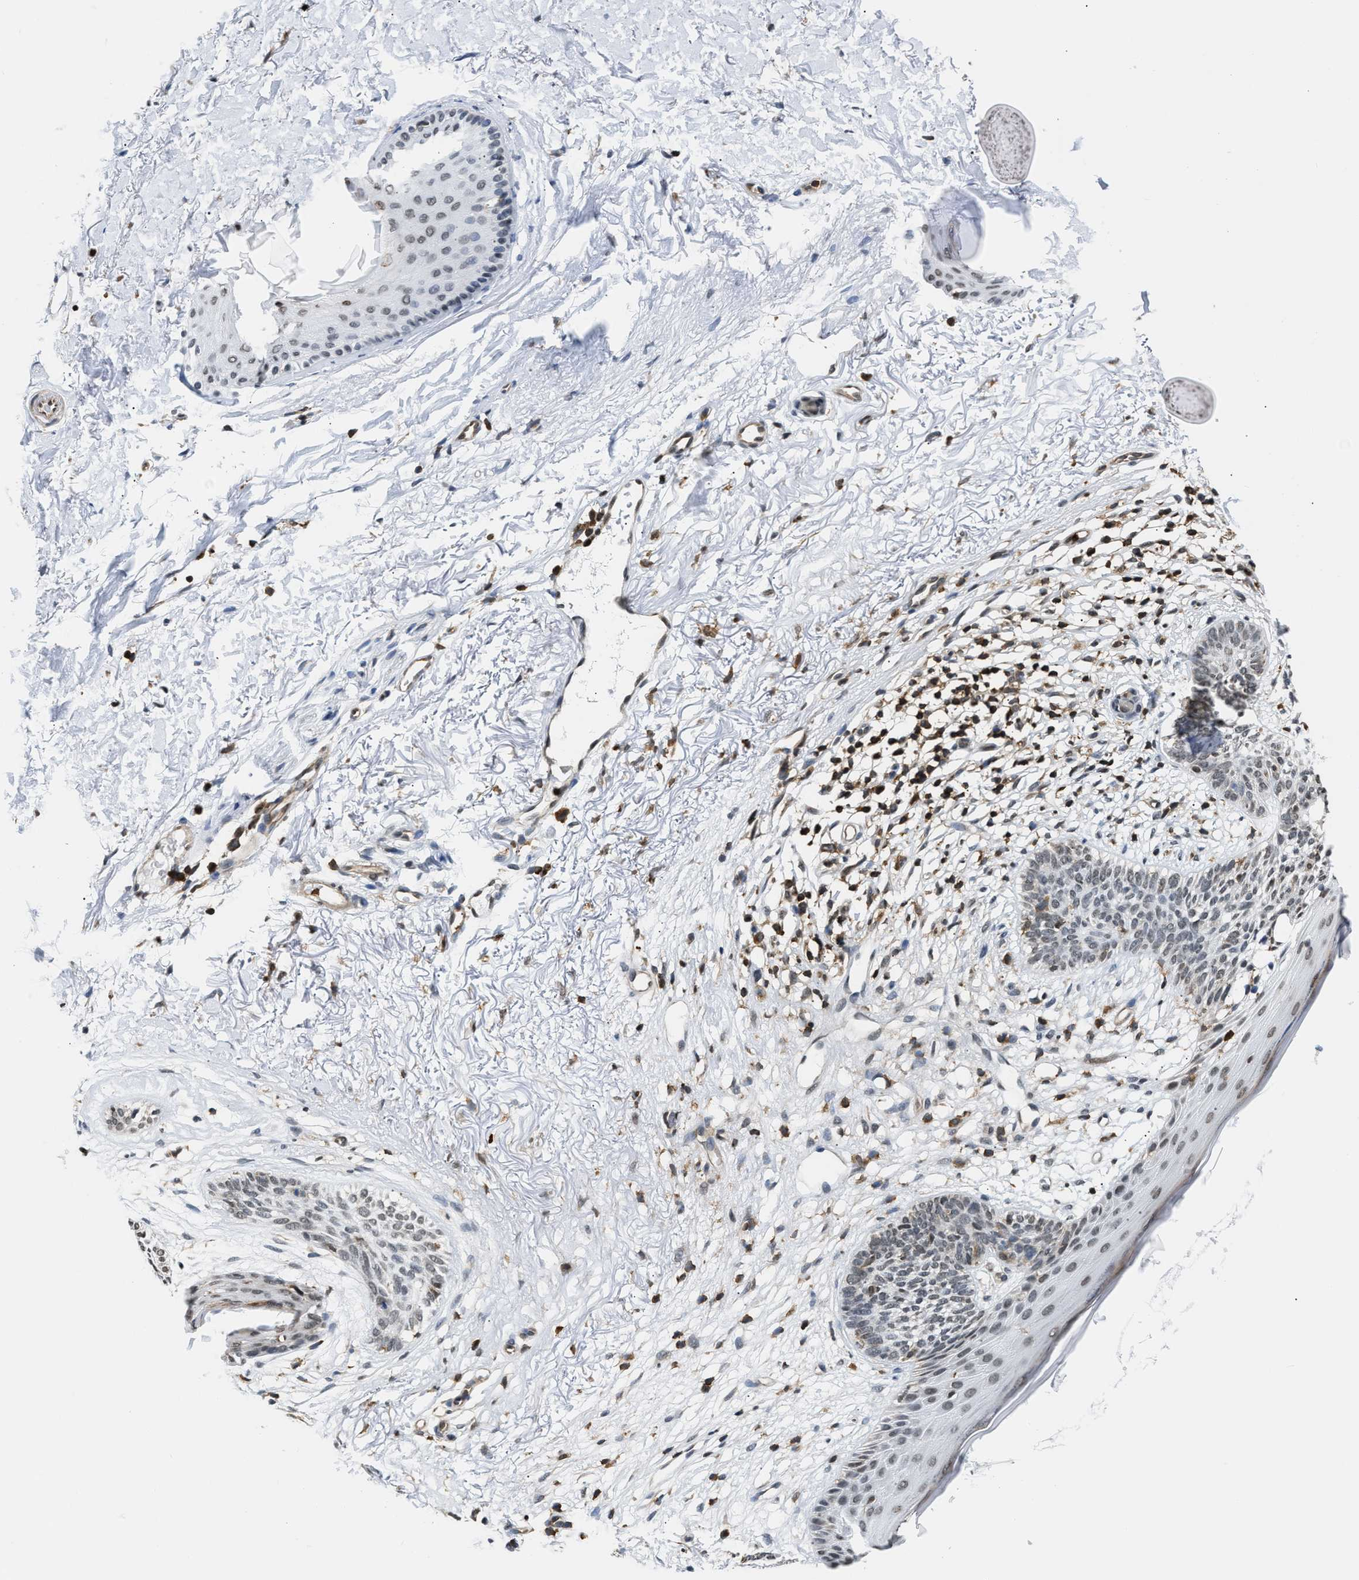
{"staining": {"intensity": "weak", "quantity": "<25%", "location": "nuclear"}, "tissue": "skin cancer", "cell_type": "Tumor cells", "image_type": "cancer", "snomed": [{"axis": "morphology", "description": "Basal cell carcinoma"}, {"axis": "topography", "description": "Skin"}], "caption": "Immunohistochemistry of human skin cancer (basal cell carcinoma) demonstrates no expression in tumor cells. (DAB IHC, high magnification).", "gene": "STK10", "patient": {"sex": "female", "age": 70}}